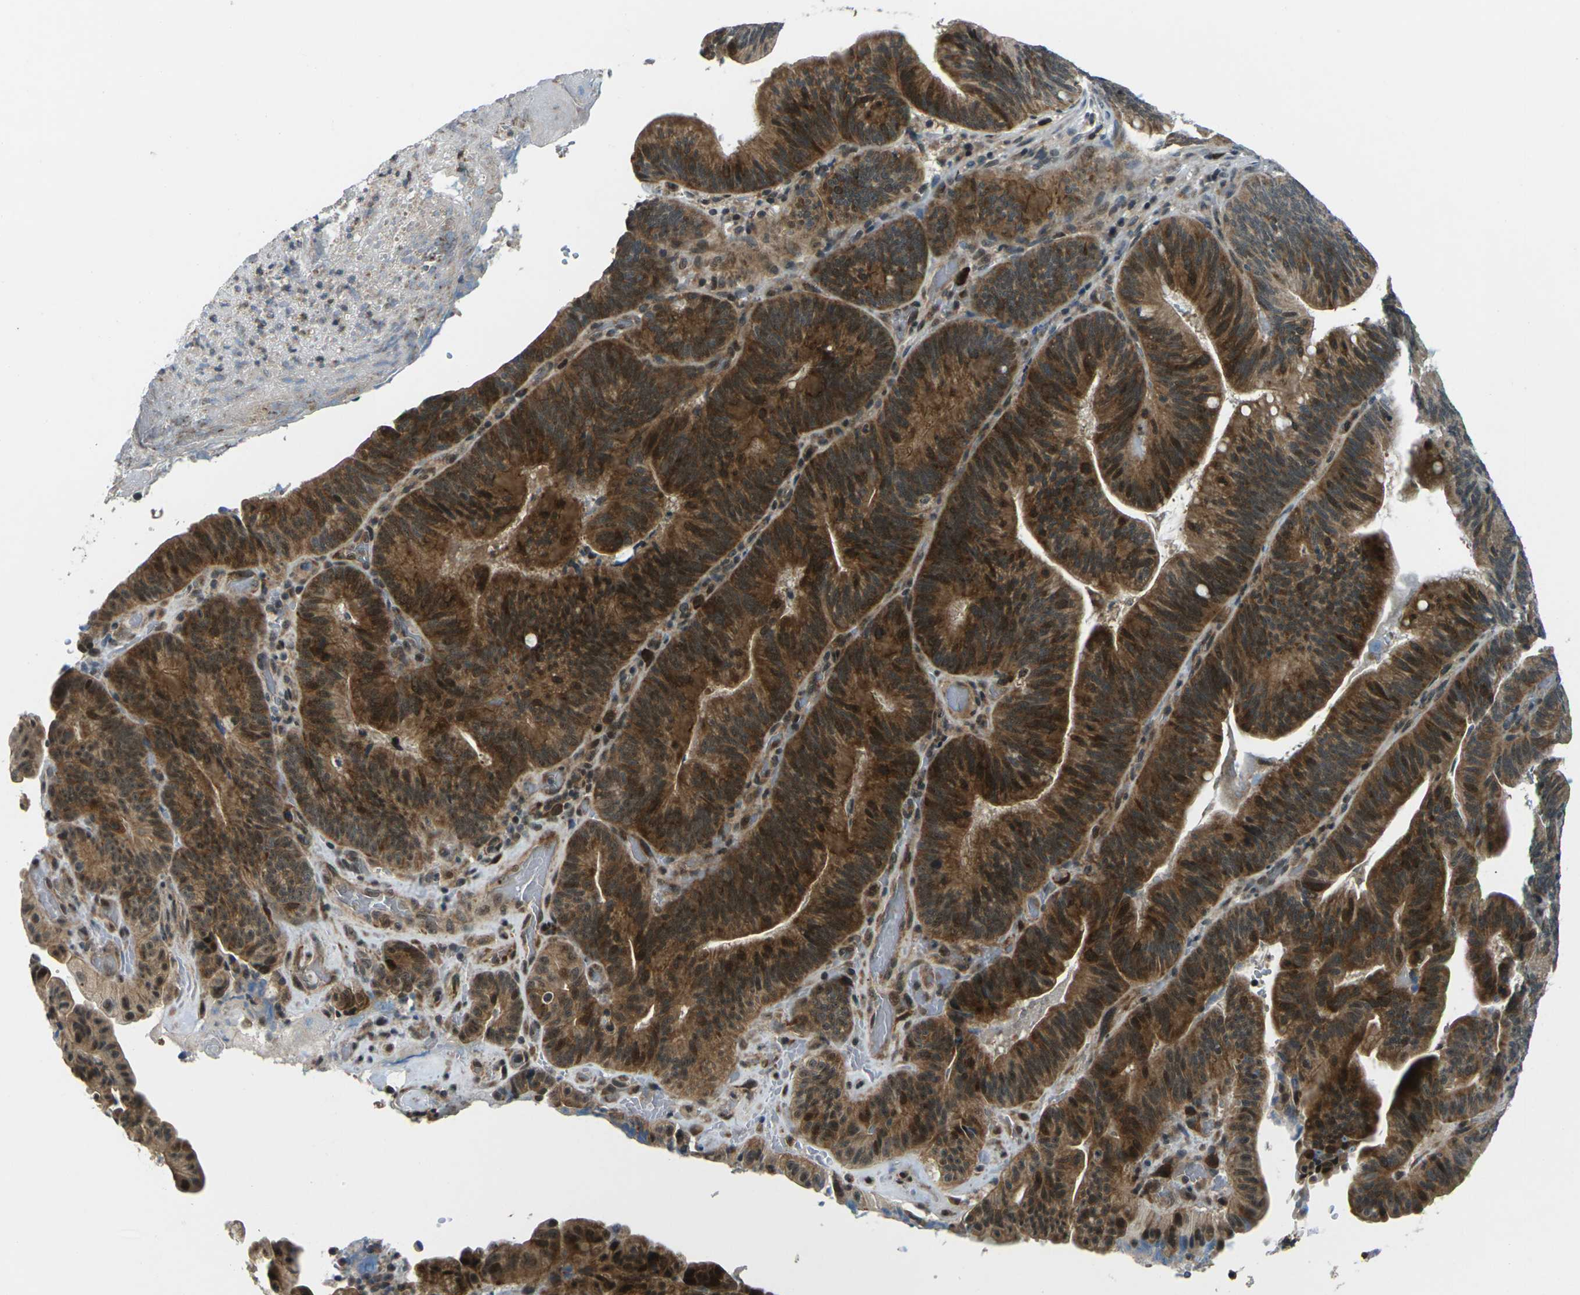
{"staining": {"intensity": "strong", "quantity": ">75%", "location": "cytoplasmic/membranous,nuclear"}, "tissue": "pancreatic cancer", "cell_type": "Tumor cells", "image_type": "cancer", "snomed": [{"axis": "morphology", "description": "Adenocarcinoma, NOS"}, {"axis": "topography", "description": "Pancreas"}], "caption": "High-magnification brightfield microscopy of pancreatic cancer stained with DAB (3,3'-diaminobenzidine) (brown) and counterstained with hematoxylin (blue). tumor cells exhibit strong cytoplasmic/membranous and nuclear staining is present in about>75% of cells. The staining is performed using DAB (3,3'-diaminobenzidine) brown chromogen to label protein expression. The nuclei are counter-stained blue using hematoxylin.", "gene": "UBE2S", "patient": {"sex": "male", "age": 82}}